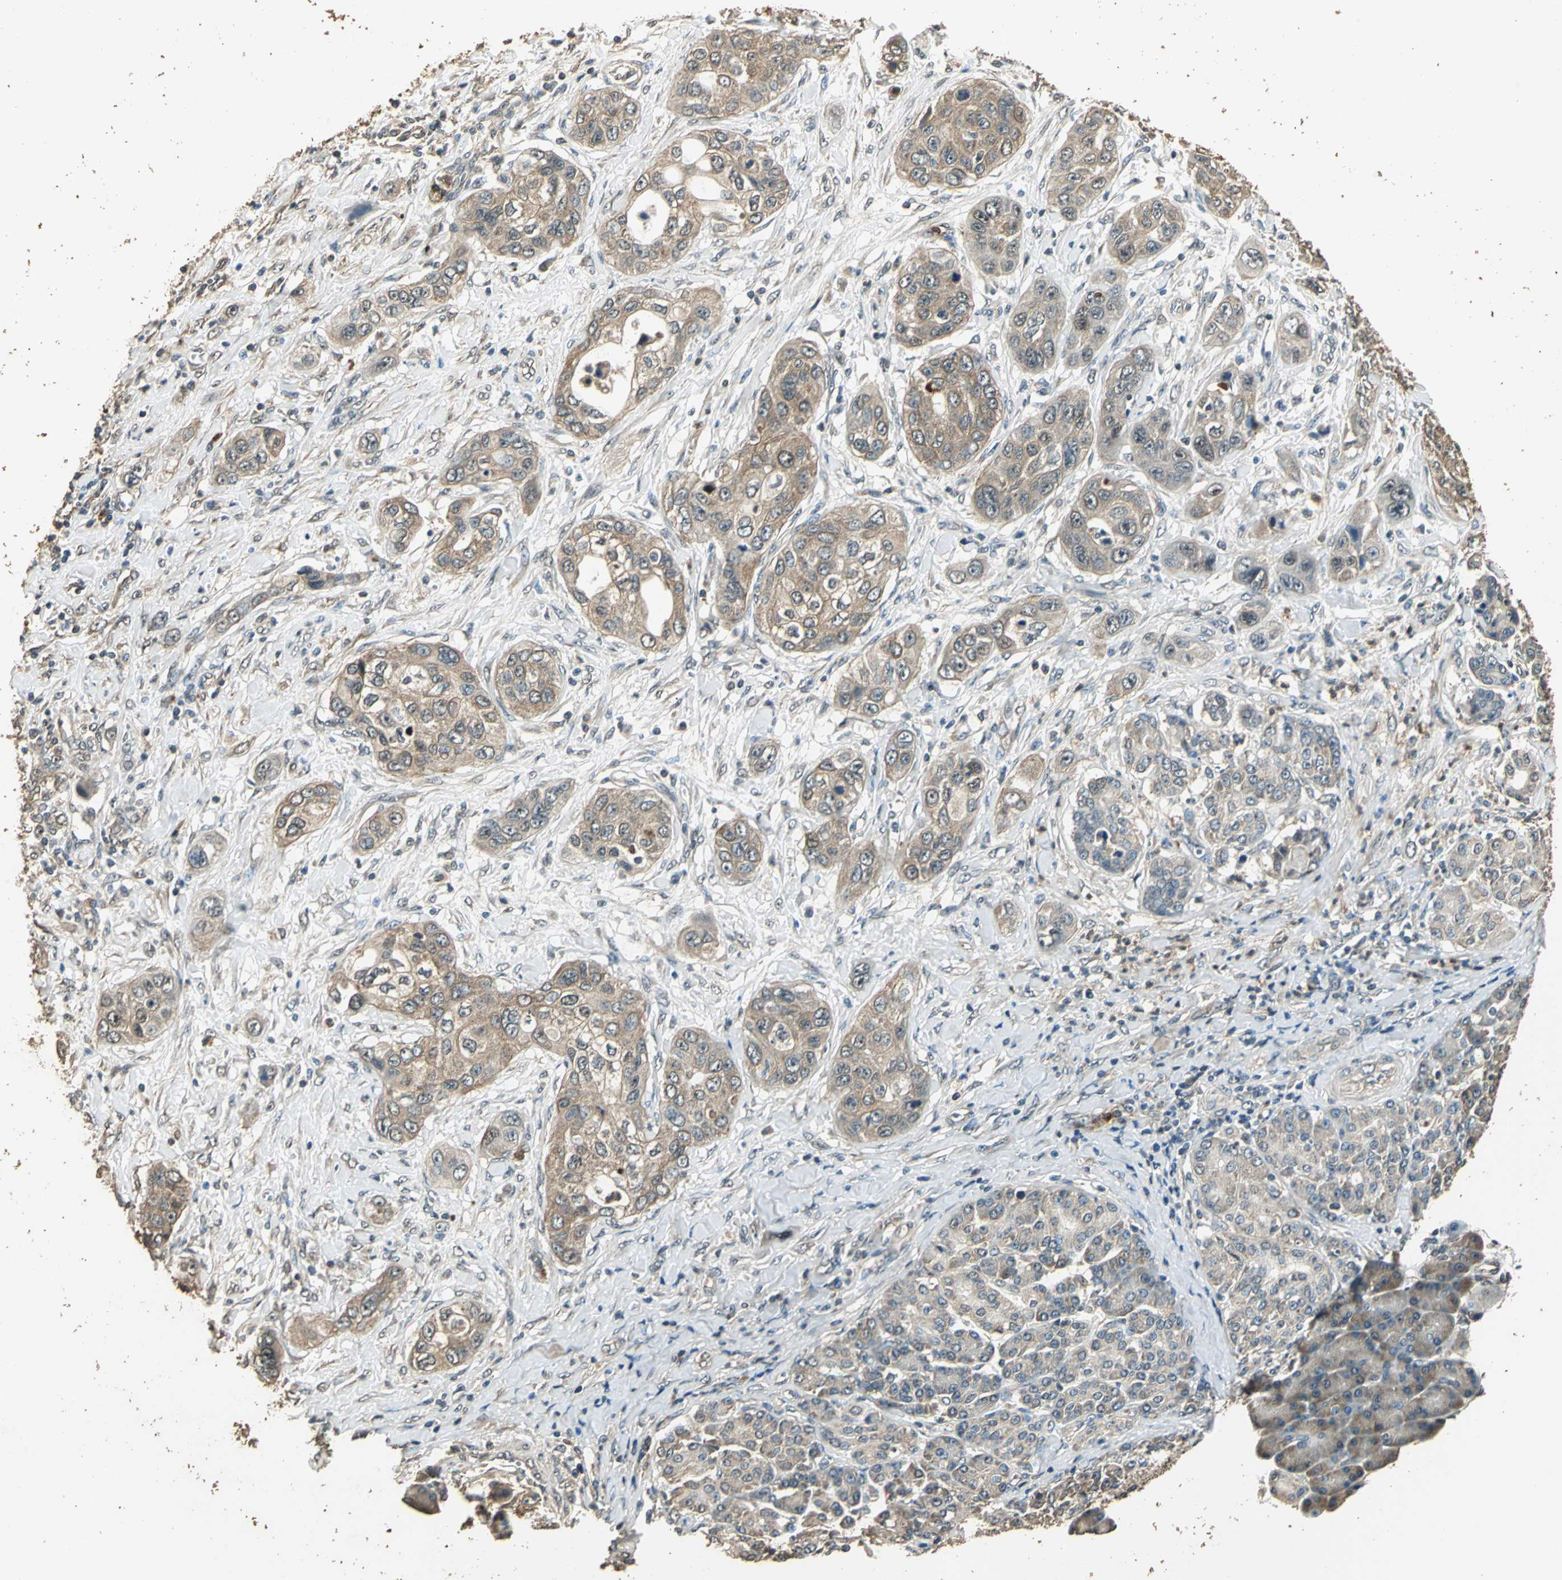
{"staining": {"intensity": "moderate", "quantity": ">75%", "location": "cytoplasmic/membranous"}, "tissue": "pancreatic cancer", "cell_type": "Tumor cells", "image_type": "cancer", "snomed": [{"axis": "morphology", "description": "Adenocarcinoma, NOS"}, {"axis": "topography", "description": "Pancreas"}], "caption": "A high-resolution micrograph shows IHC staining of pancreatic cancer (adenocarcinoma), which displays moderate cytoplasmic/membranous expression in about >75% of tumor cells.", "gene": "TMPRSS4", "patient": {"sex": "female", "age": 70}}